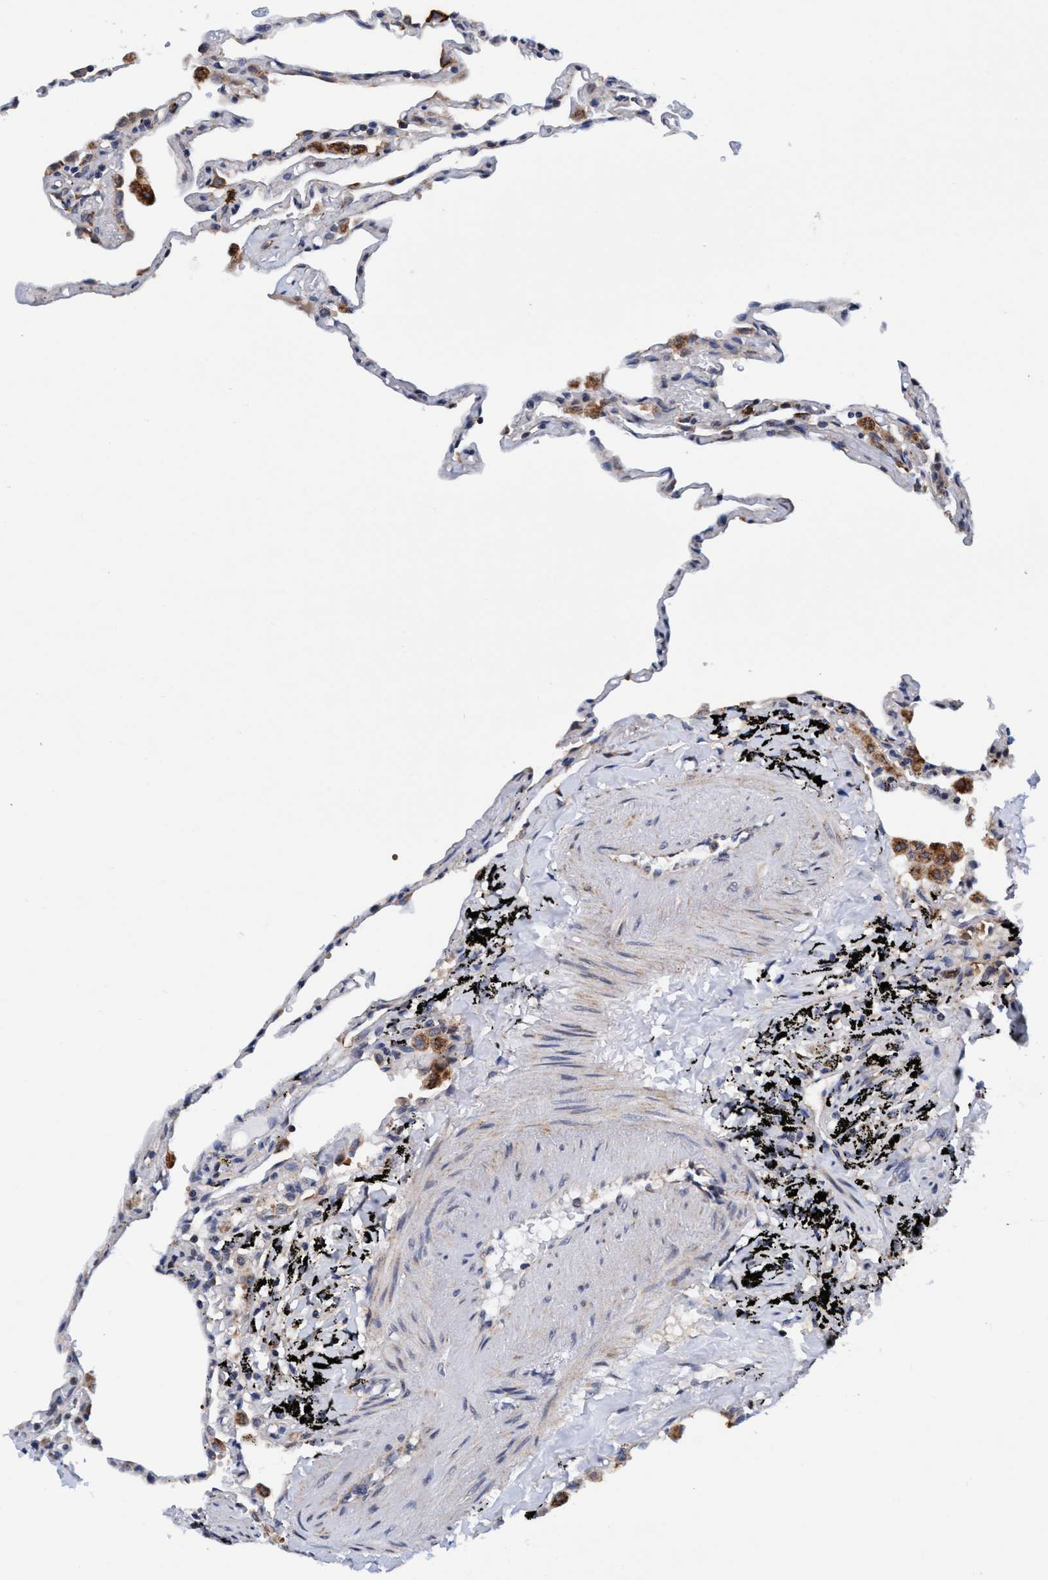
{"staining": {"intensity": "negative", "quantity": "none", "location": "none"}, "tissue": "lung", "cell_type": "Alveolar cells", "image_type": "normal", "snomed": [{"axis": "morphology", "description": "Normal tissue, NOS"}, {"axis": "topography", "description": "Lung"}], "caption": "This is a image of IHC staining of normal lung, which shows no positivity in alveolar cells.", "gene": "AGAP2", "patient": {"sex": "male", "age": 59}}